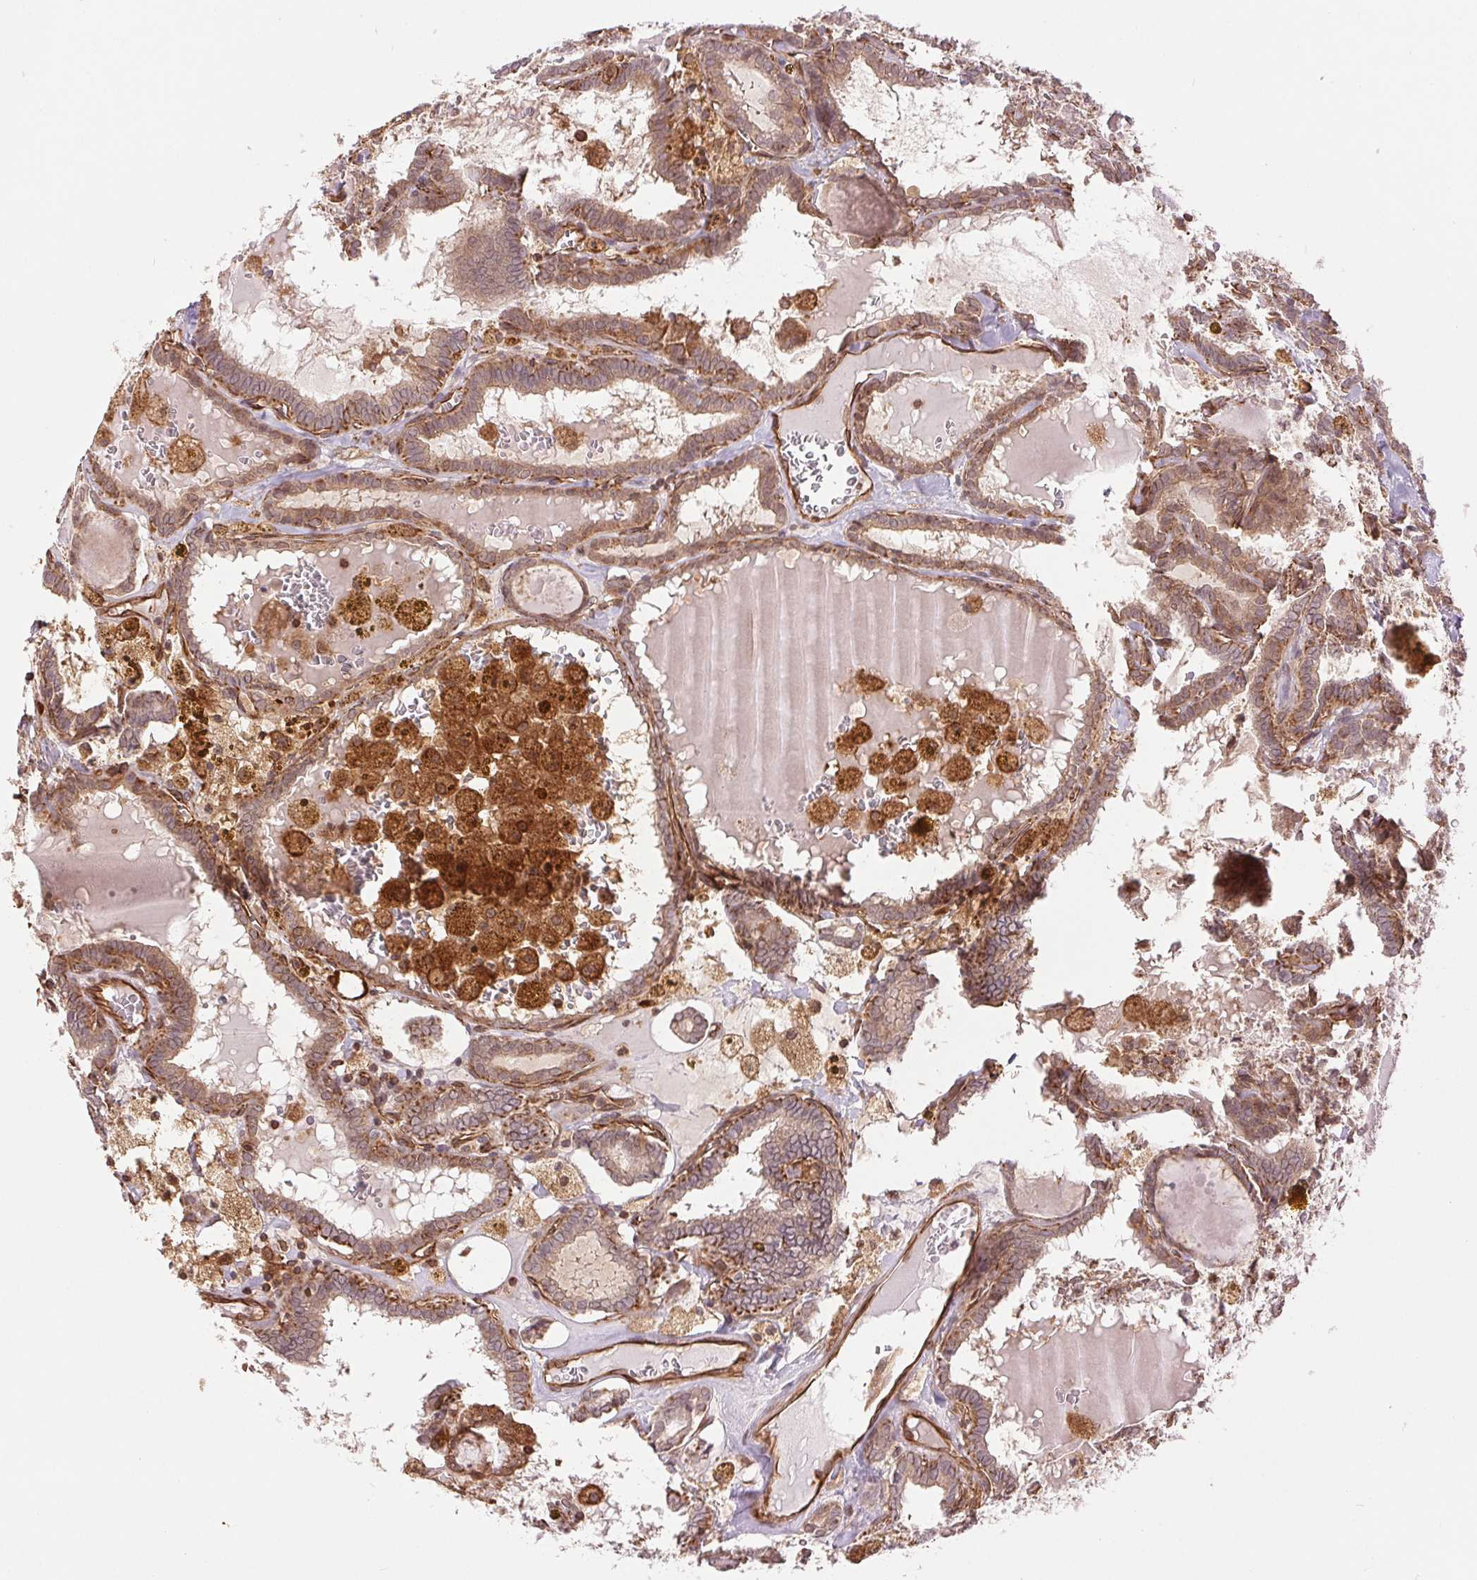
{"staining": {"intensity": "moderate", "quantity": ">75%", "location": "cytoplasmic/membranous"}, "tissue": "thyroid cancer", "cell_type": "Tumor cells", "image_type": "cancer", "snomed": [{"axis": "morphology", "description": "Papillary adenocarcinoma, NOS"}, {"axis": "topography", "description": "Thyroid gland"}], "caption": "Protein staining of thyroid papillary adenocarcinoma tissue exhibits moderate cytoplasmic/membranous positivity in about >75% of tumor cells. Using DAB (3,3'-diaminobenzidine) (brown) and hematoxylin (blue) stains, captured at high magnification using brightfield microscopy.", "gene": "STARD7", "patient": {"sex": "female", "age": 39}}